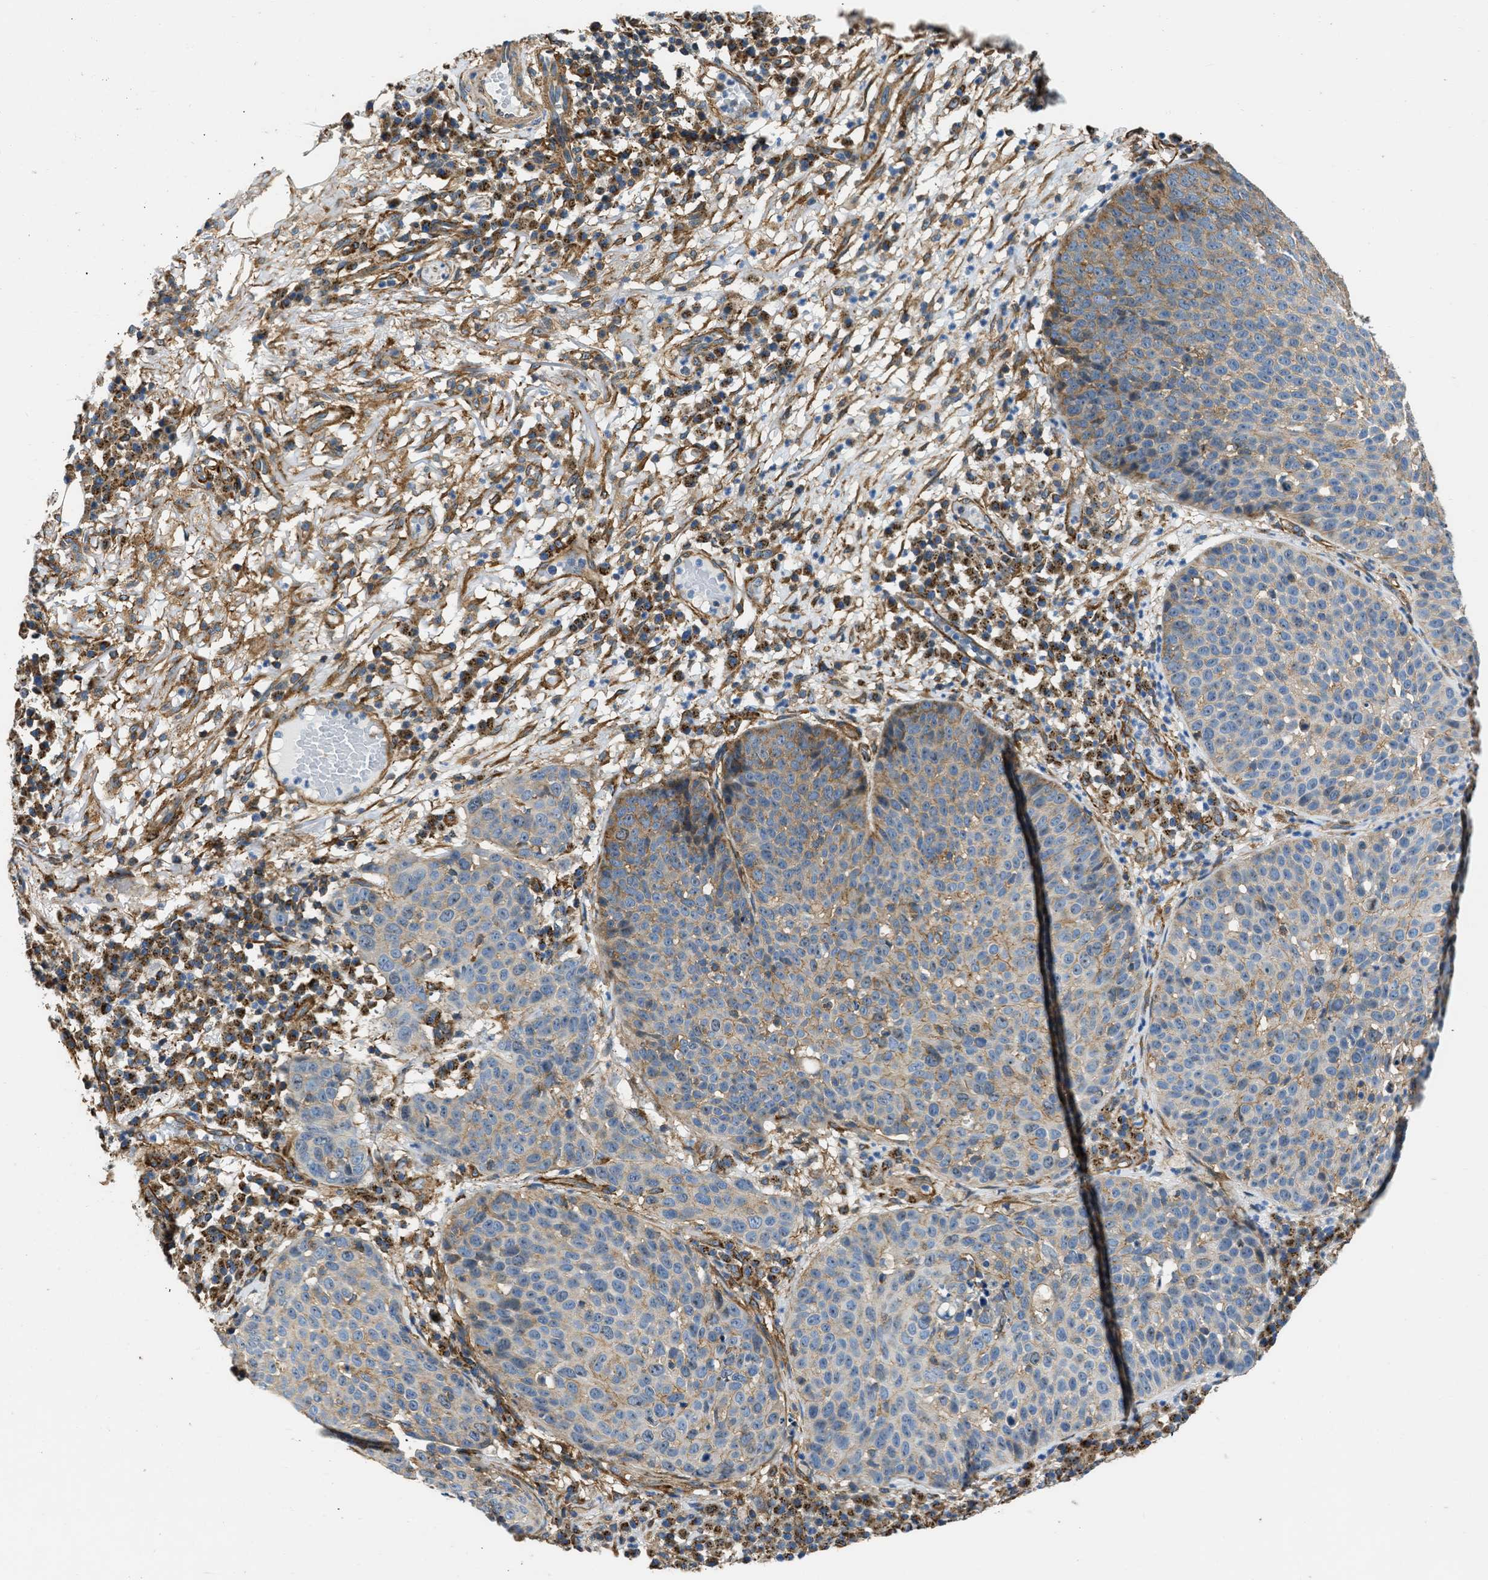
{"staining": {"intensity": "moderate", "quantity": "25%-75%", "location": "cytoplasmic/membranous"}, "tissue": "skin cancer", "cell_type": "Tumor cells", "image_type": "cancer", "snomed": [{"axis": "morphology", "description": "Squamous cell carcinoma in situ, NOS"}, {"axis": "morphology", "description": "Squamous cell carcinoma, NOS"}, {"axis": "topography", "description": "Skin"}], "caption": "Immunohistochemical staining of human squamous cell carcinoma in situ (skin) demonstrates medium levels of moderate cytoplasmic/membranous expression in about 25%-75% of tumor cells.", "gene": "SEPTIN2", "patient": {"sex": "male", "age": 93}}